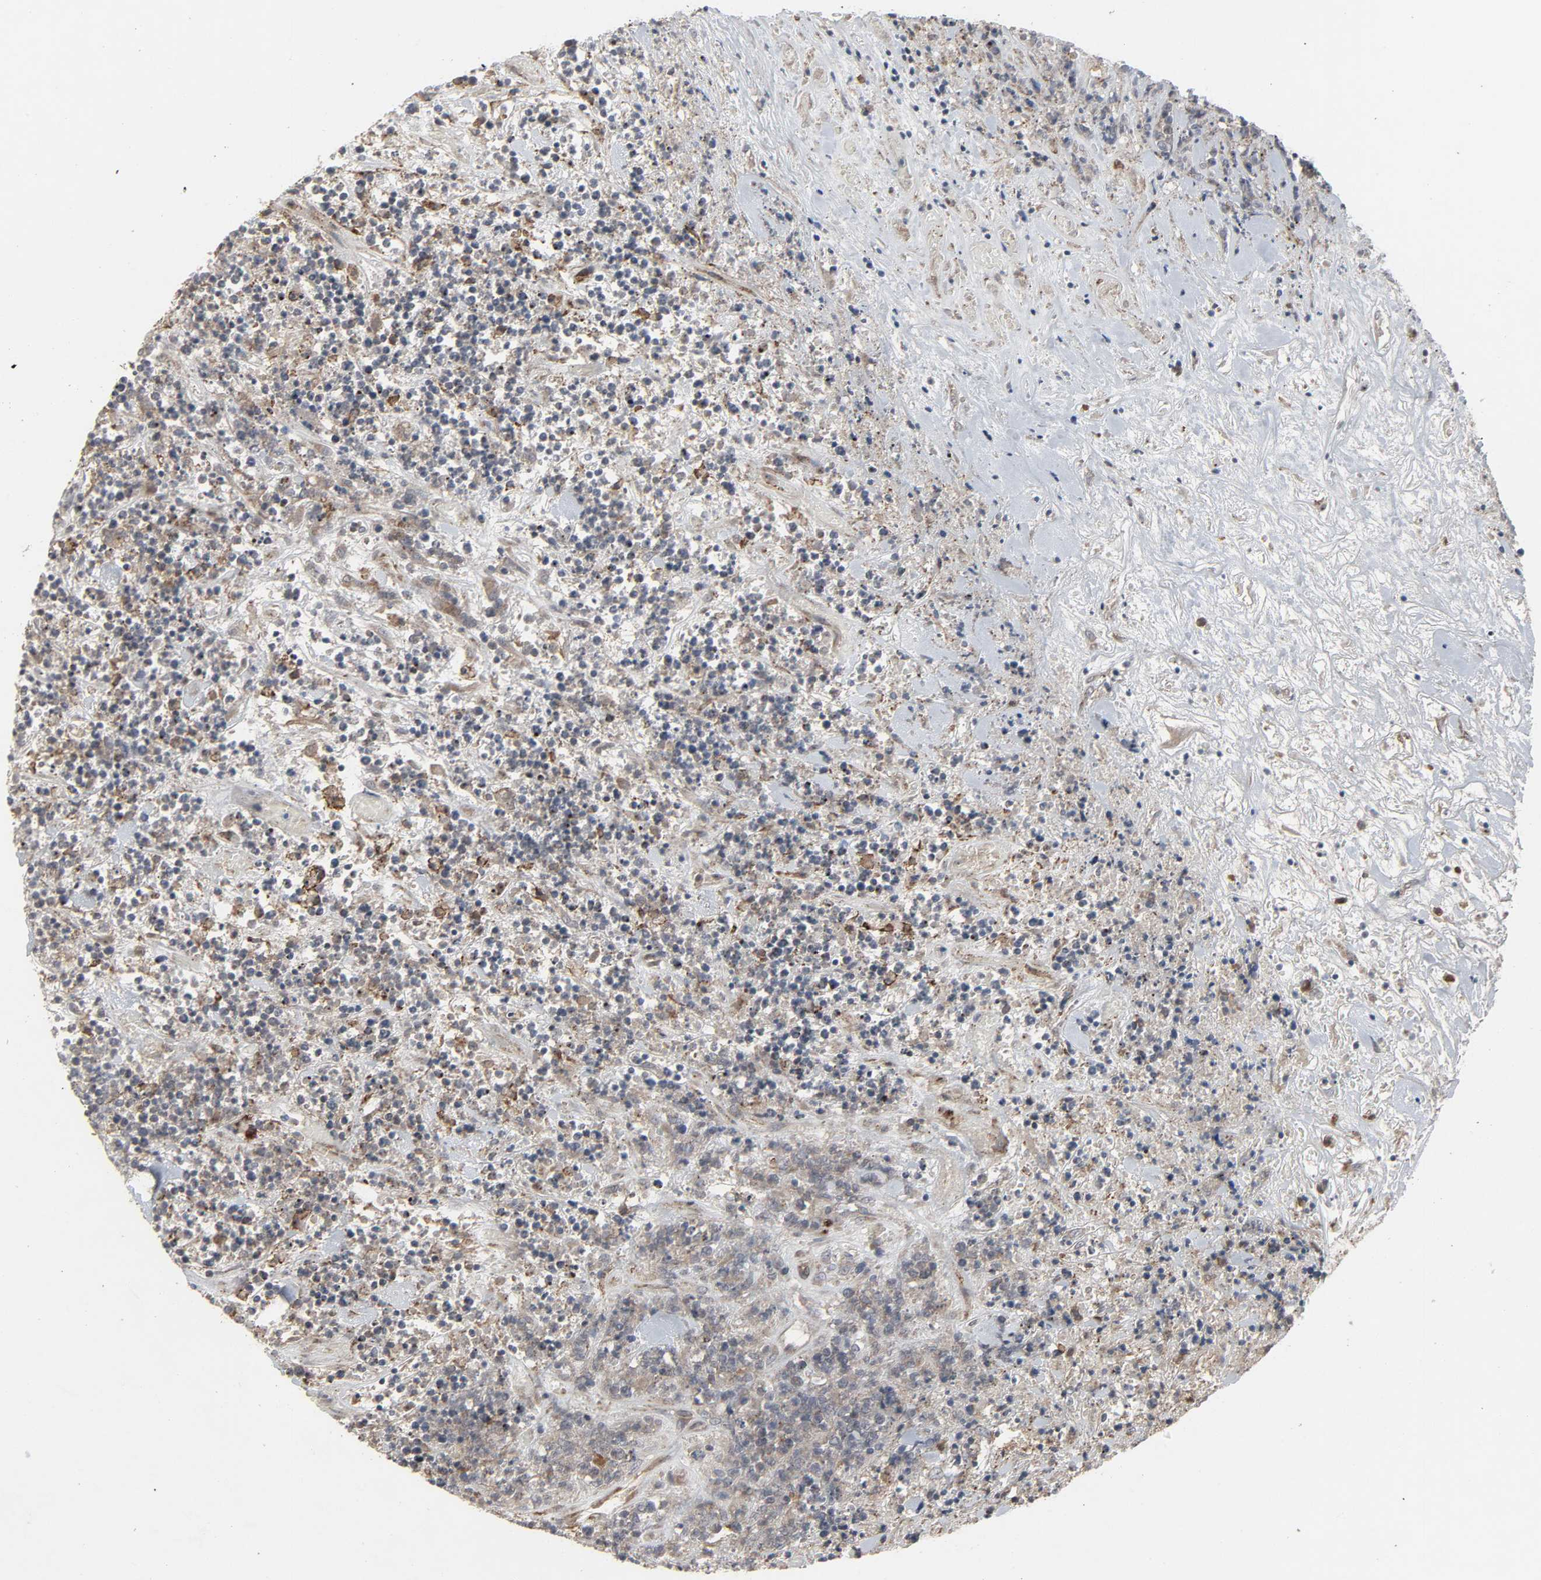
{"staining": {"intensity": "negative", "quantity": "none", "location": "none"}, "tissue": "lymphoma", "cell_type": "Tumor cells", "image_type": "cancer", "snomed": [{"axis": "morphology", "description": "Malignant lymphoma, non-Hodgkin's type, High grade"}, {"axis": "topography", "description": "Soft tissue"}], "caption": "There is no significant positivity in tumor cells of lymphoma. Nuclei are stained in blue.", "gene": "ADCY4", "patient": {"sex": "male", "age": 18}}